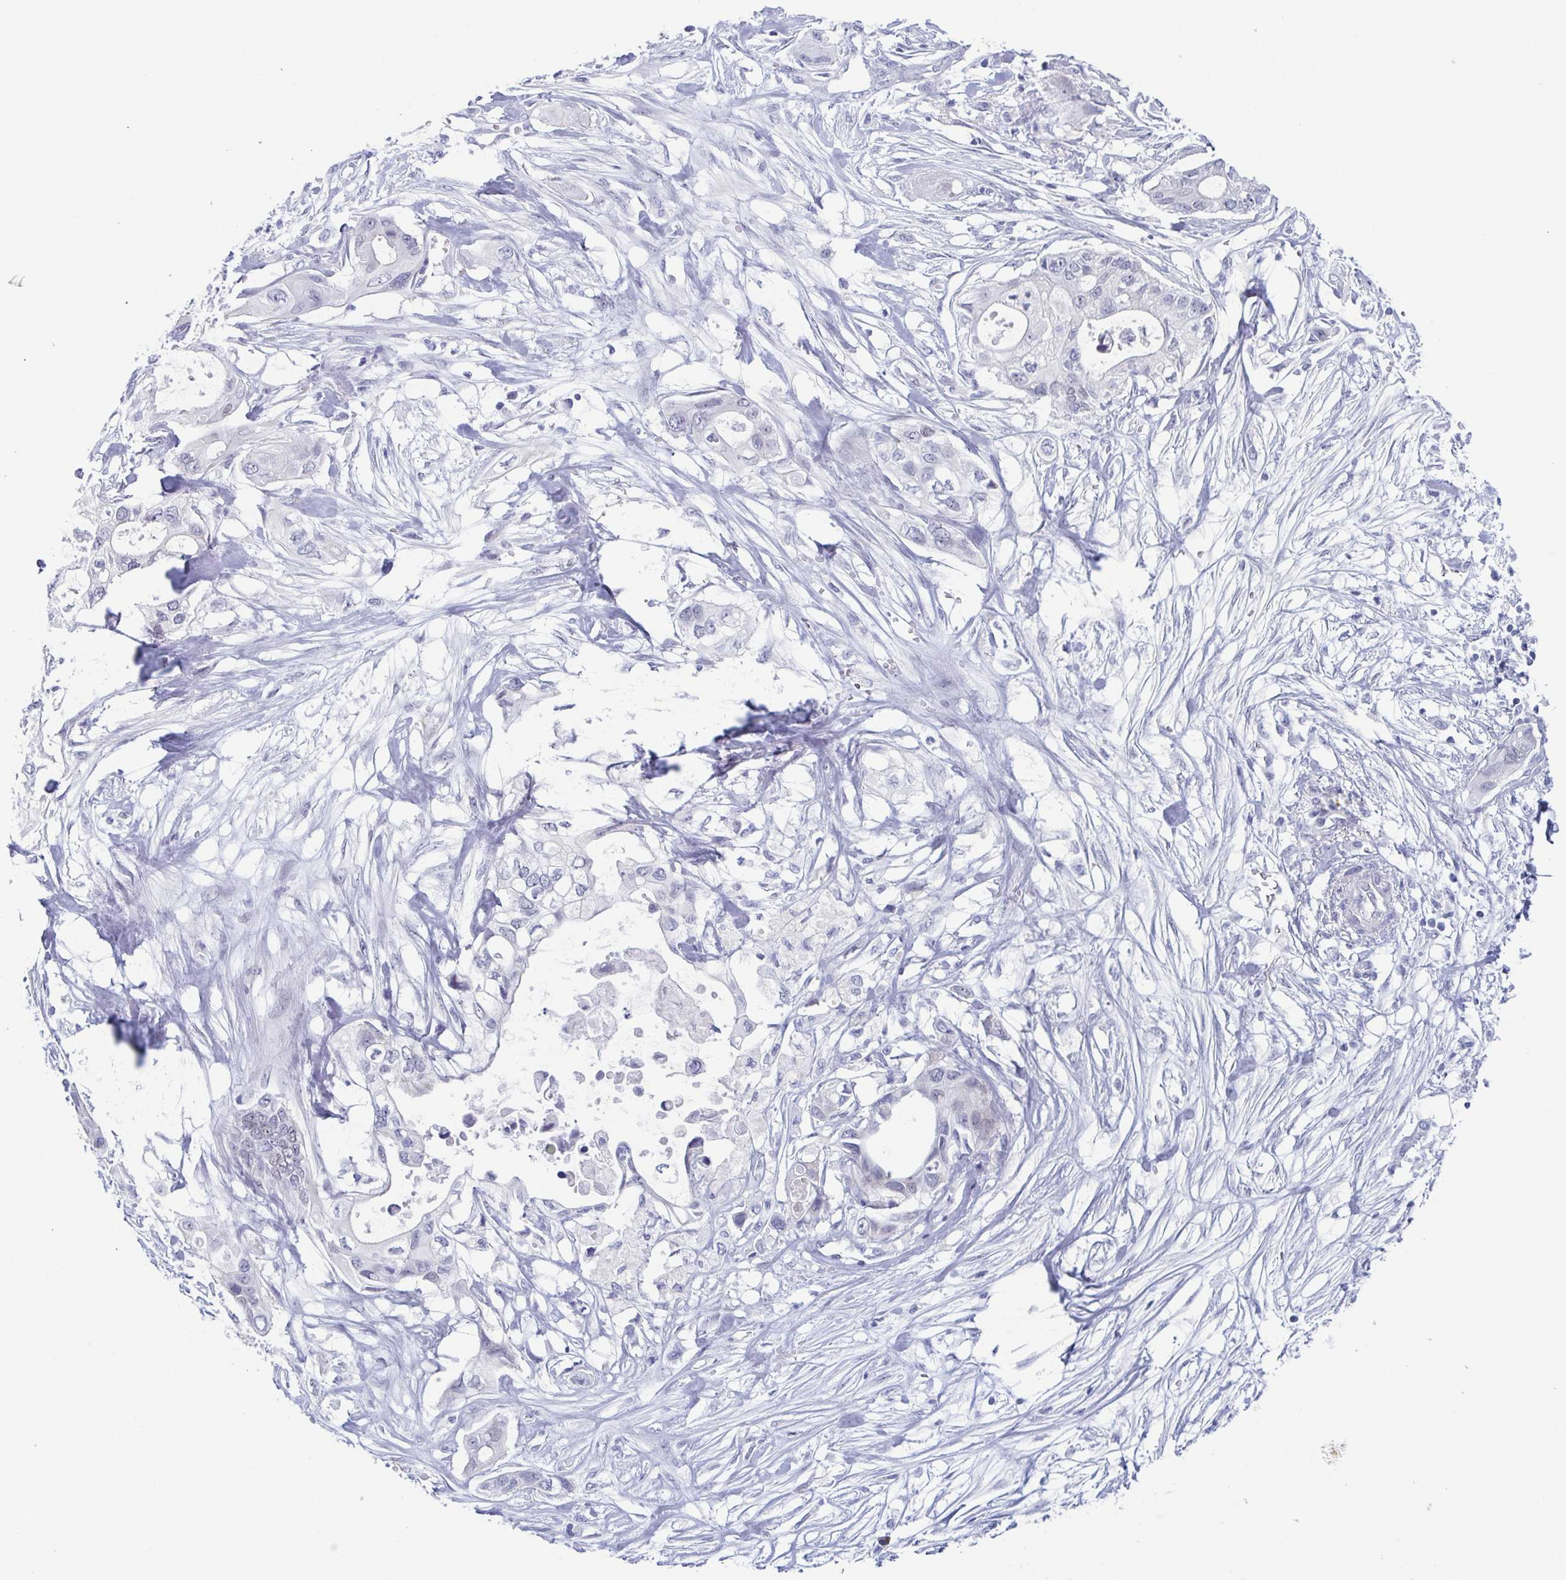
{"staining": {"intensity": "negative", "quantity": "none", "location": "none"}, "tissue": "pancreatic cancer", "cell_type": "Tumor cells", "image_type": "cancer", "snomed": [{"axis": "morphology", "description": "Adenocarcinoma, NOS"}, {"axis": "topography", "description": "Pancreas"}], "caption": "Protein analysis of pancreatic adenocarcinoma demonstrates no significant positivity in tumor cells. (IHC, brightfield microscopy, high magnification).", "gene": "ZFP64", "patient": {"sex": "female", "age": 63}}